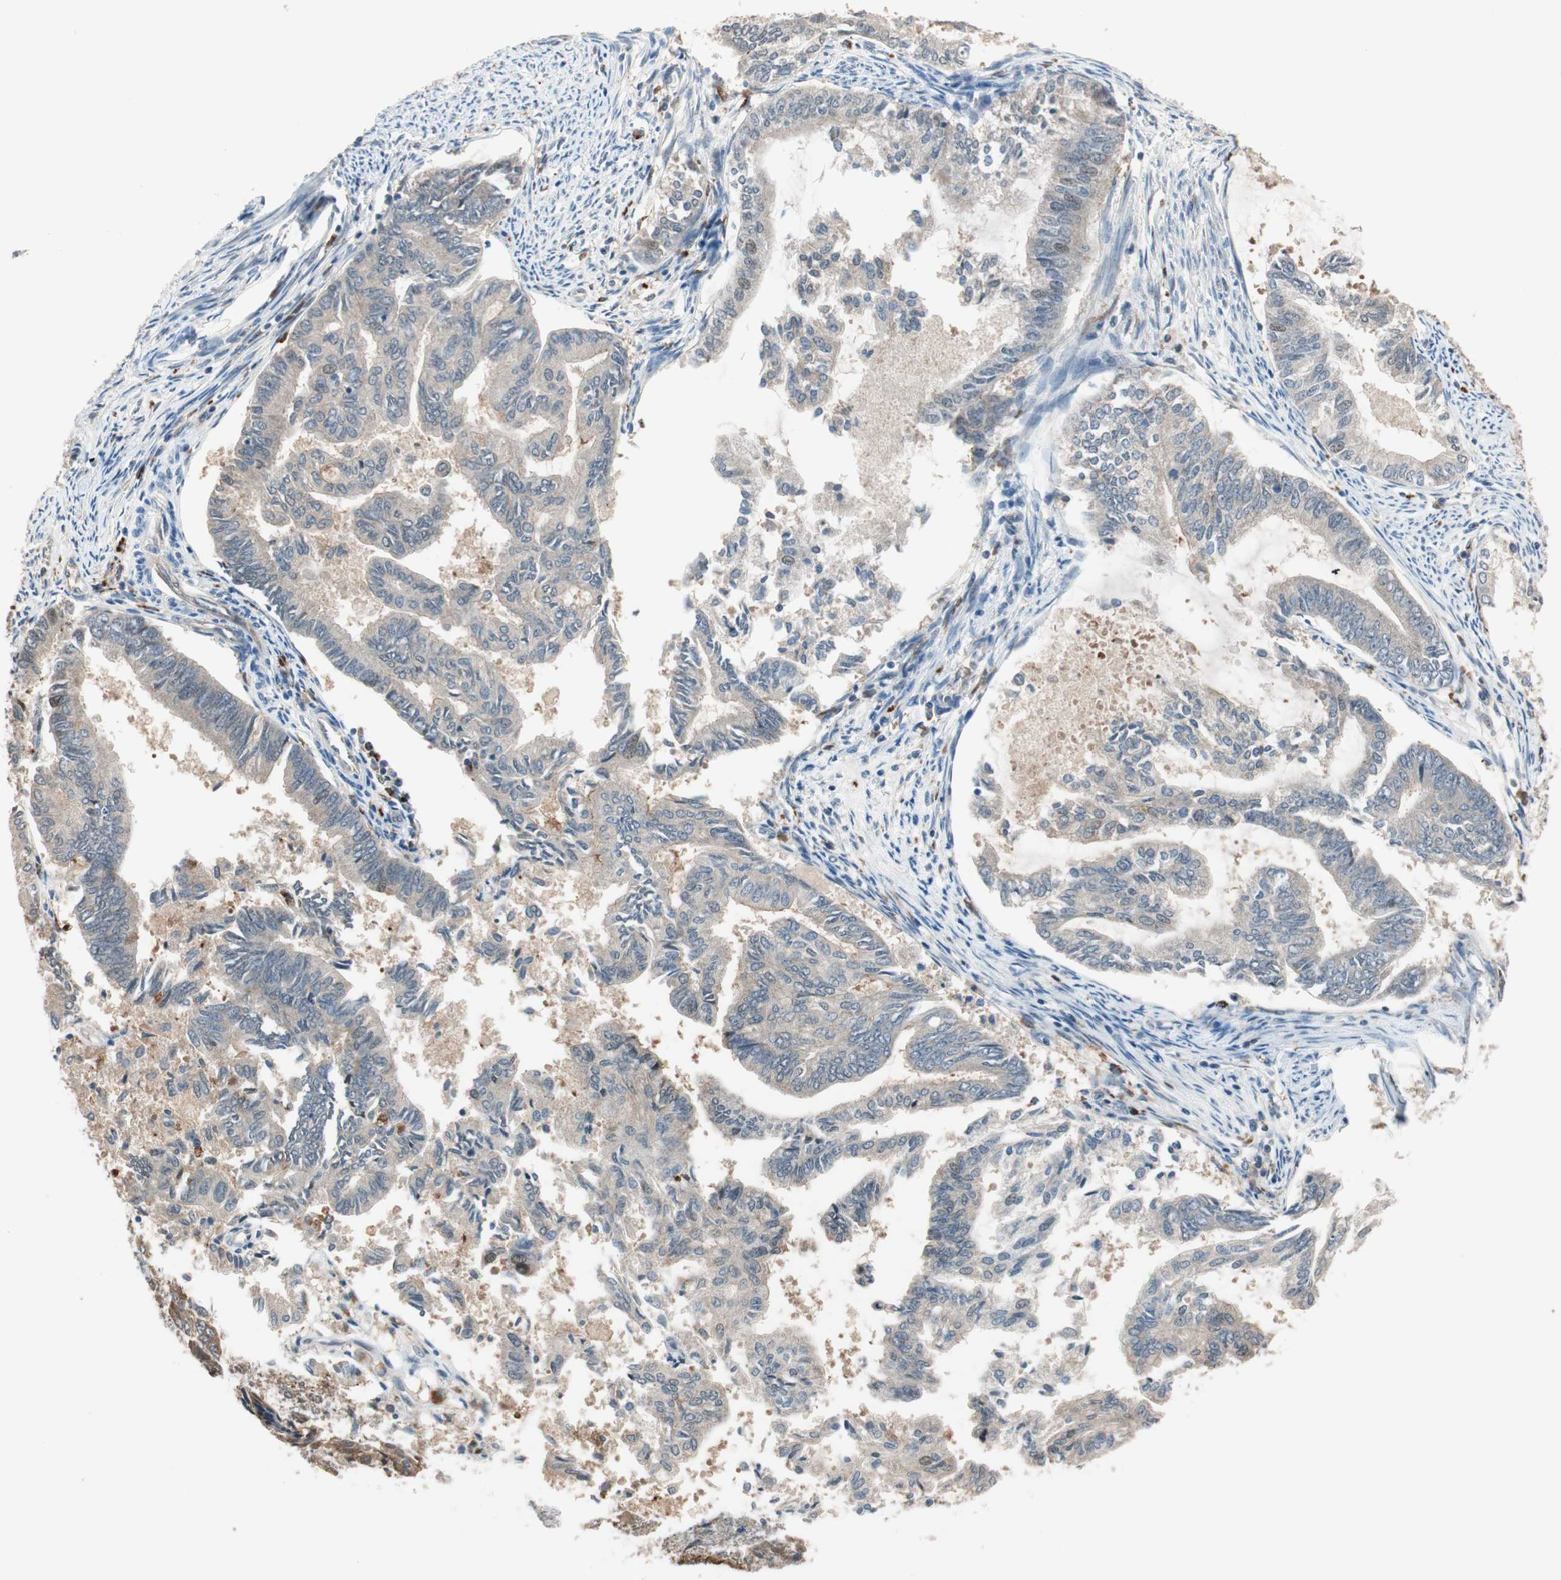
{"staining": {"intensity": "weak", "quantity": ">75%", "location": "cytoplasmic/membranous"}, "tissue": "endometrial cancer", "cell_type": "Tumor cells", "image_type": "cancer", "snomed": [{"axis": "morphology", "description": "Adenocarcinoma, NOS"}, {"axis": "topography", "description": "Endometrium"}], "caption": "Weak cytoplasmic/membranous protein staining is present in about >75% of tumor cells in endometrial cancer (adenocarcinoma).", "gene": "PIK3R3", "patient": {"sex": "female", "age": 86}}